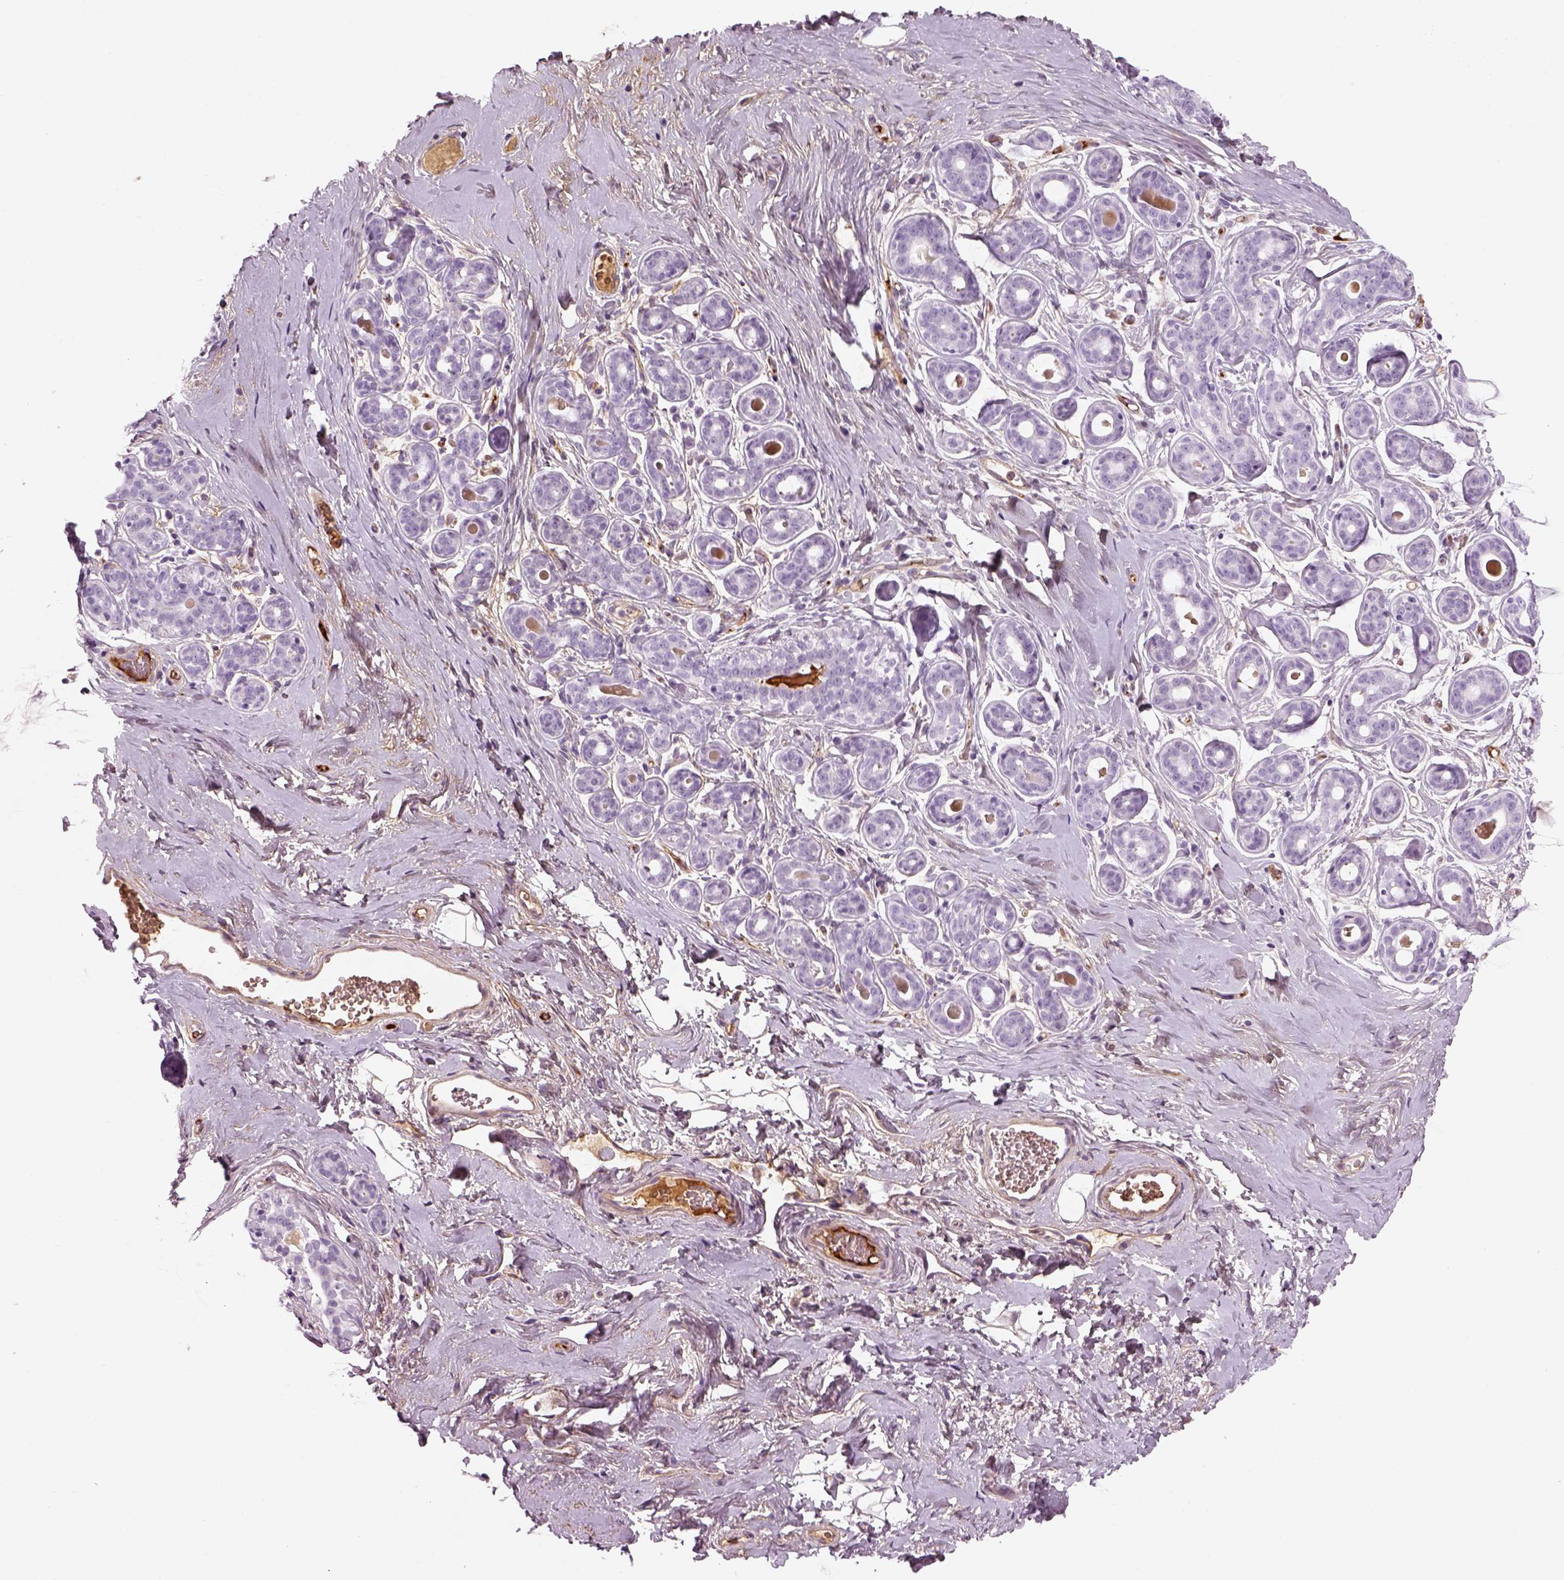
{"staining": {"intensity": "negative", "quantity": "none", "location": "none"}, "tissue": "breast", "cell_type": "Adipocytes", "image_type": "normal", "snomed": [{"axis": "morphology", "description": "Normal tissue, NOS"}, {"axis": "topography", "description": "Skin"}, {"axis": "topography", "description": "Breast"}], "caption": "Immunohistochemistry (IHC) histopathology image of normal breast: breast stained with DAB reveals no significant protein expression in adipocytes. Nuclei are stained in blue.", "gene": "PABPC1L2A", "patient": {"sex": "female", "age": 43}}